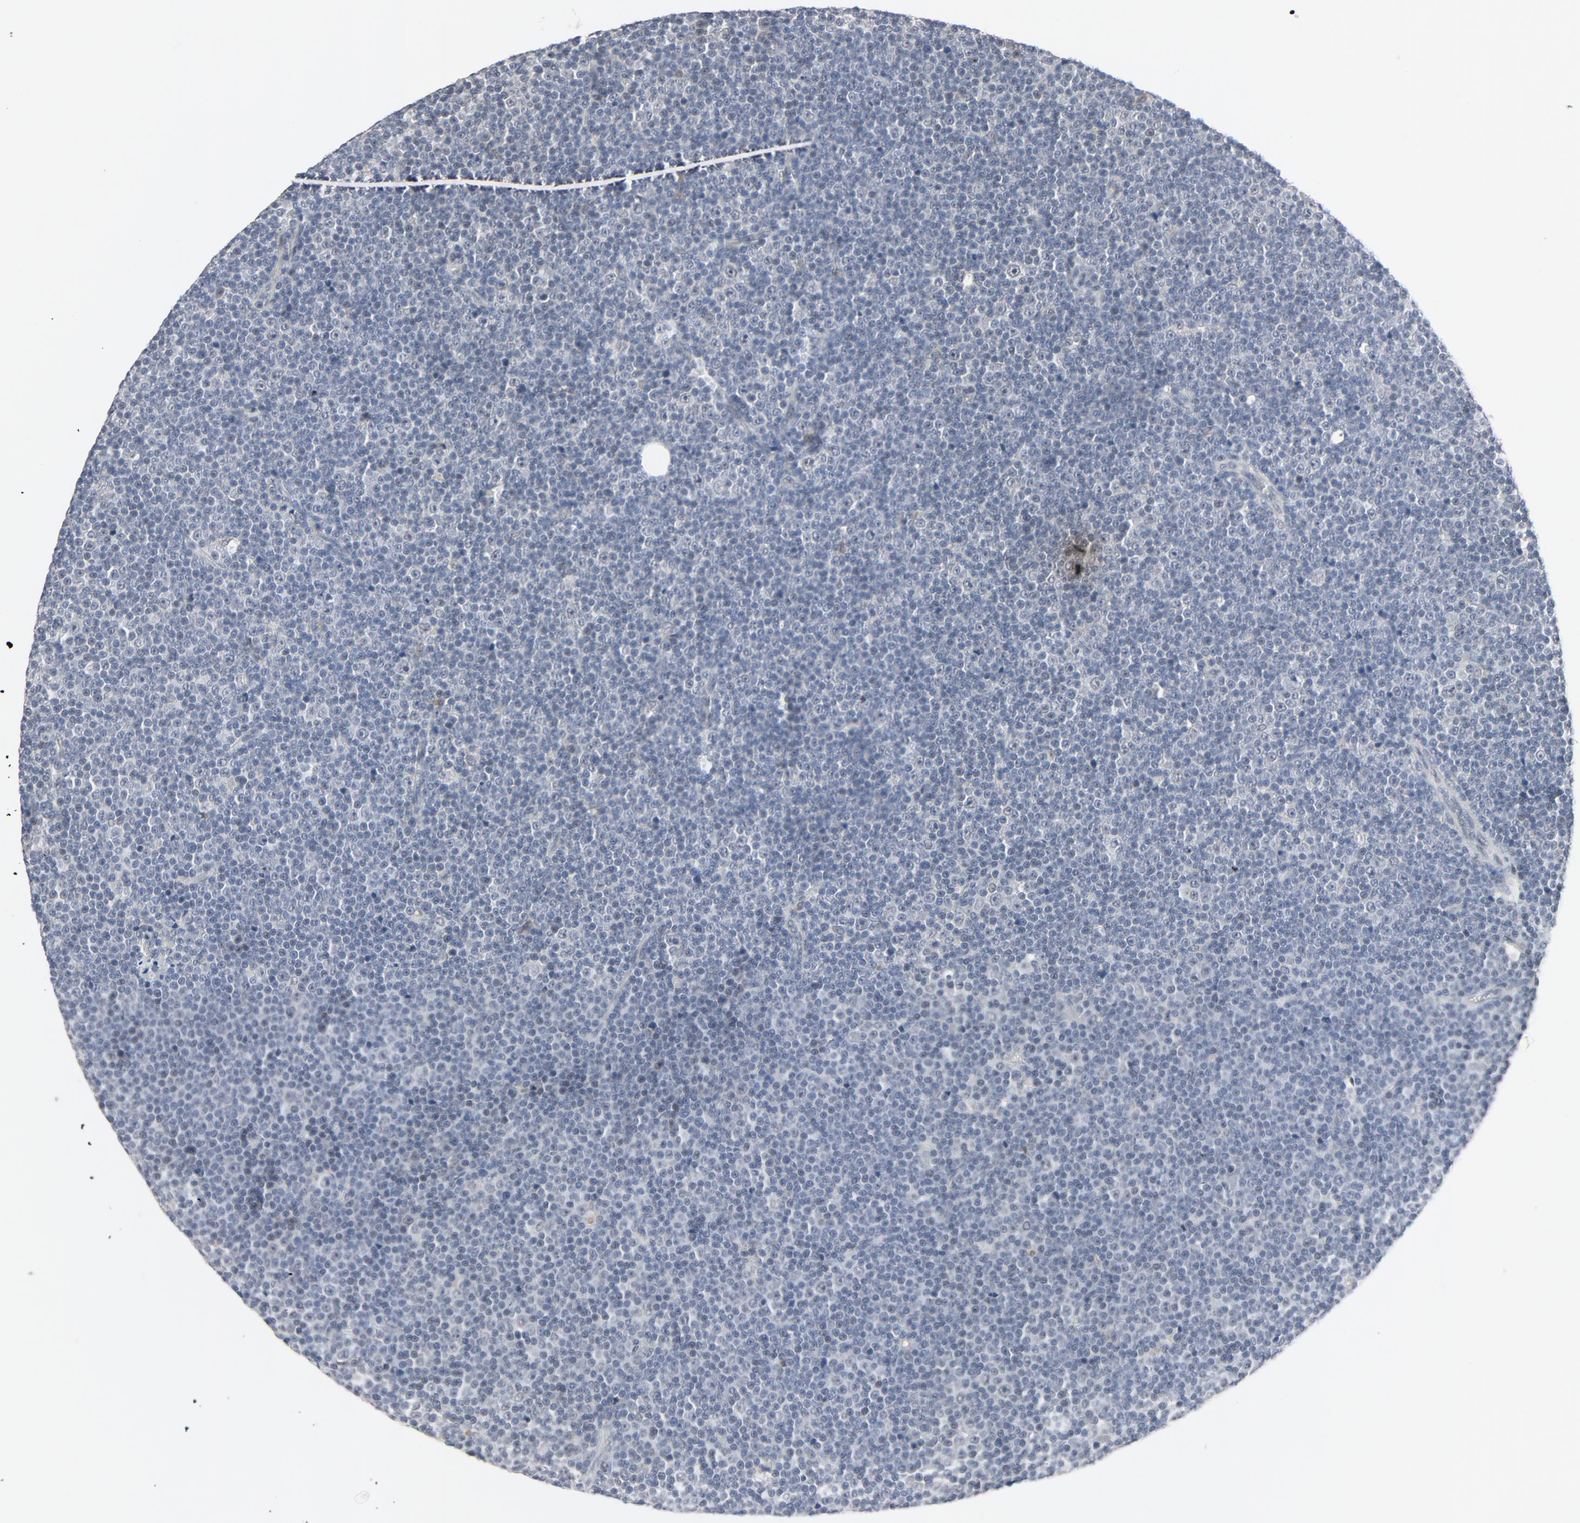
{"staining": {"intensity": "negative", "quantity": "none", "location": "none"}, "tissue": "lymphoma", "cell_type": "Tumor cells", "image_type": "cancer", "snomed": [{"axis": "morphology", "description": "Malignant lymphoma, non-Hodgkin's type, Low grade"}, {"axis": "topography", "description": "Lymph node"}], "caption": "This is an immunohistochemistry (IHC) image of lymphoma. There is no expression in tumor cells.", "gene": "MT3", "patient": {"sex": "female", "age": 67}}